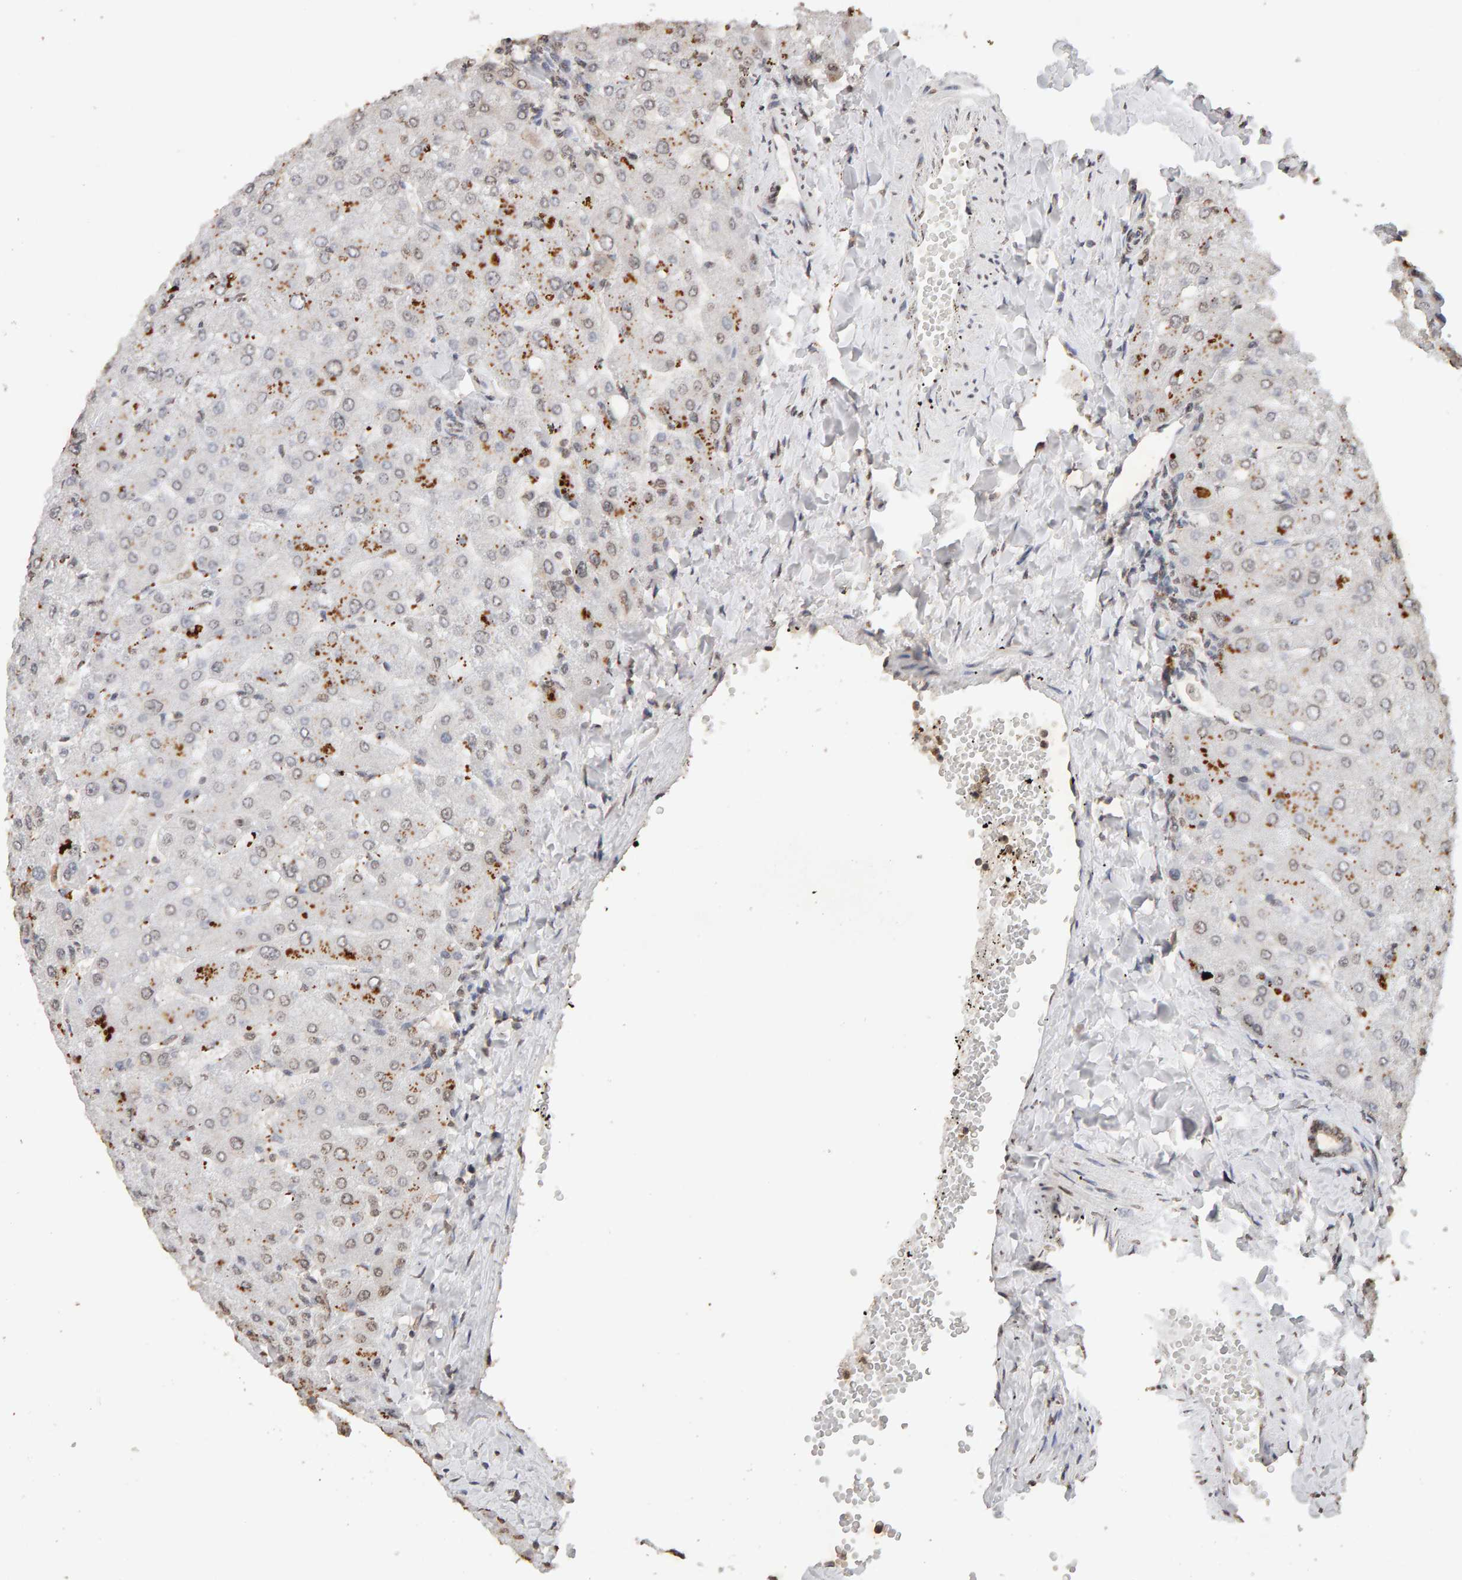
{"staining": {"intensity": "weak", "quantity": "25%-75%", "location": "nuclear"}, "tissue": "liver", "cell_type": "Cholangiocytes", "image_type": "normal", "snomed": [{"axis": "morphology", "description": "Normal tissue, NOS"}, {"axis": "topography", "description": "Liver"}], "caption": "DAB immunohistochemical staining of normal human liver demonstrates weak nuclear protein expression in about 25%-75% of cholangiocytes.", "gene": "DNAJB5", "patient": {"sex": "male", "age": 55}}